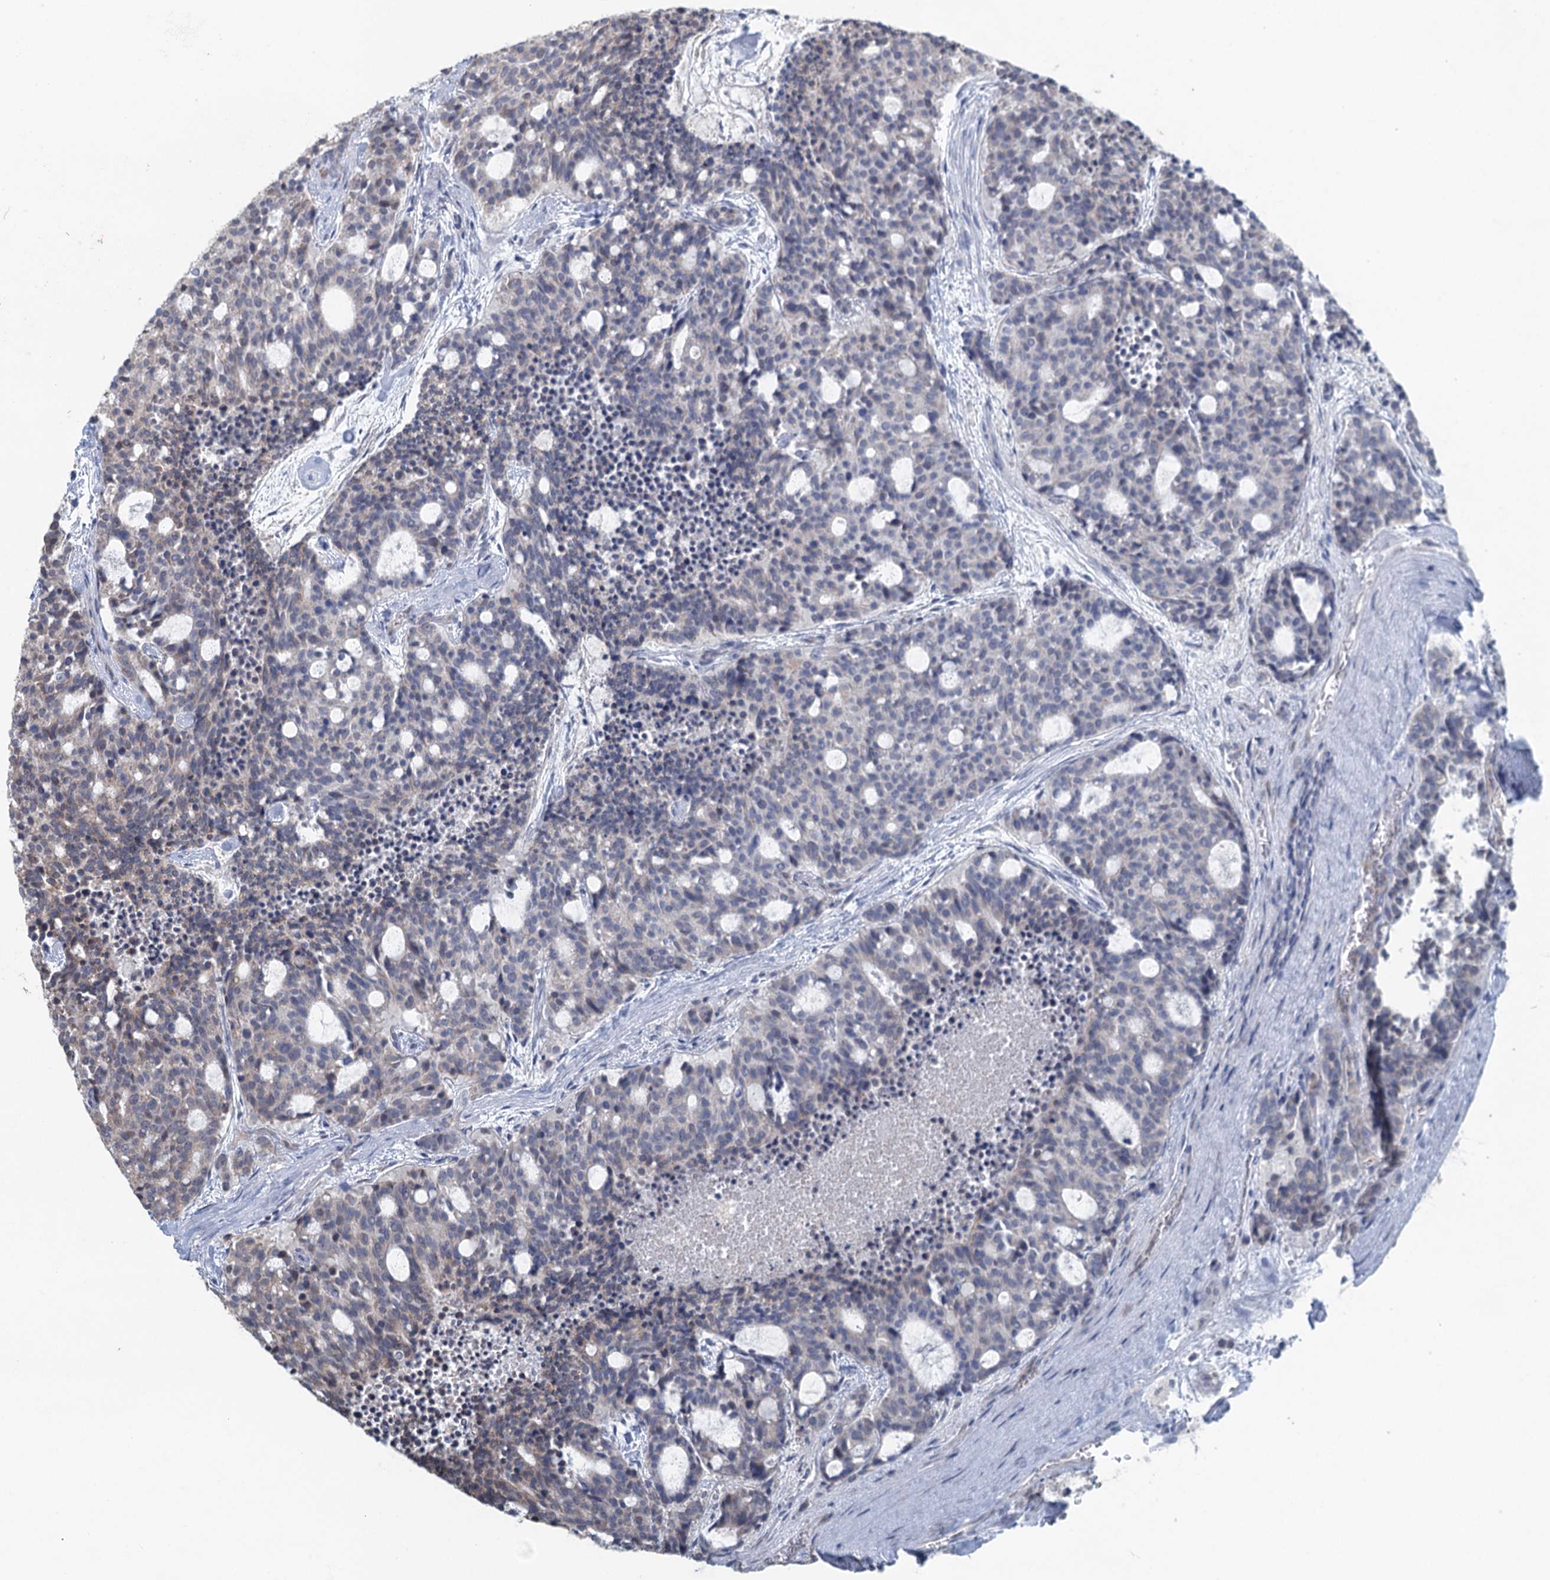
{"staining": {"intensity": "negative", "quantity": "none", "location": "none"}, "tissue": "carcinoid", "cell_type": "Tumor cells", "image_type": "cancer", "snomed": [{"axis": "morphology", "description": "Carcinoid, malignant, NOS"}, {"axis": "topography", "description": "Pancreas"}], "caption": "Tumor cells are negative for protein expression in human carcinoid.", "gene": "TEX35", "patient": {"sex": "female", "age": 54}}